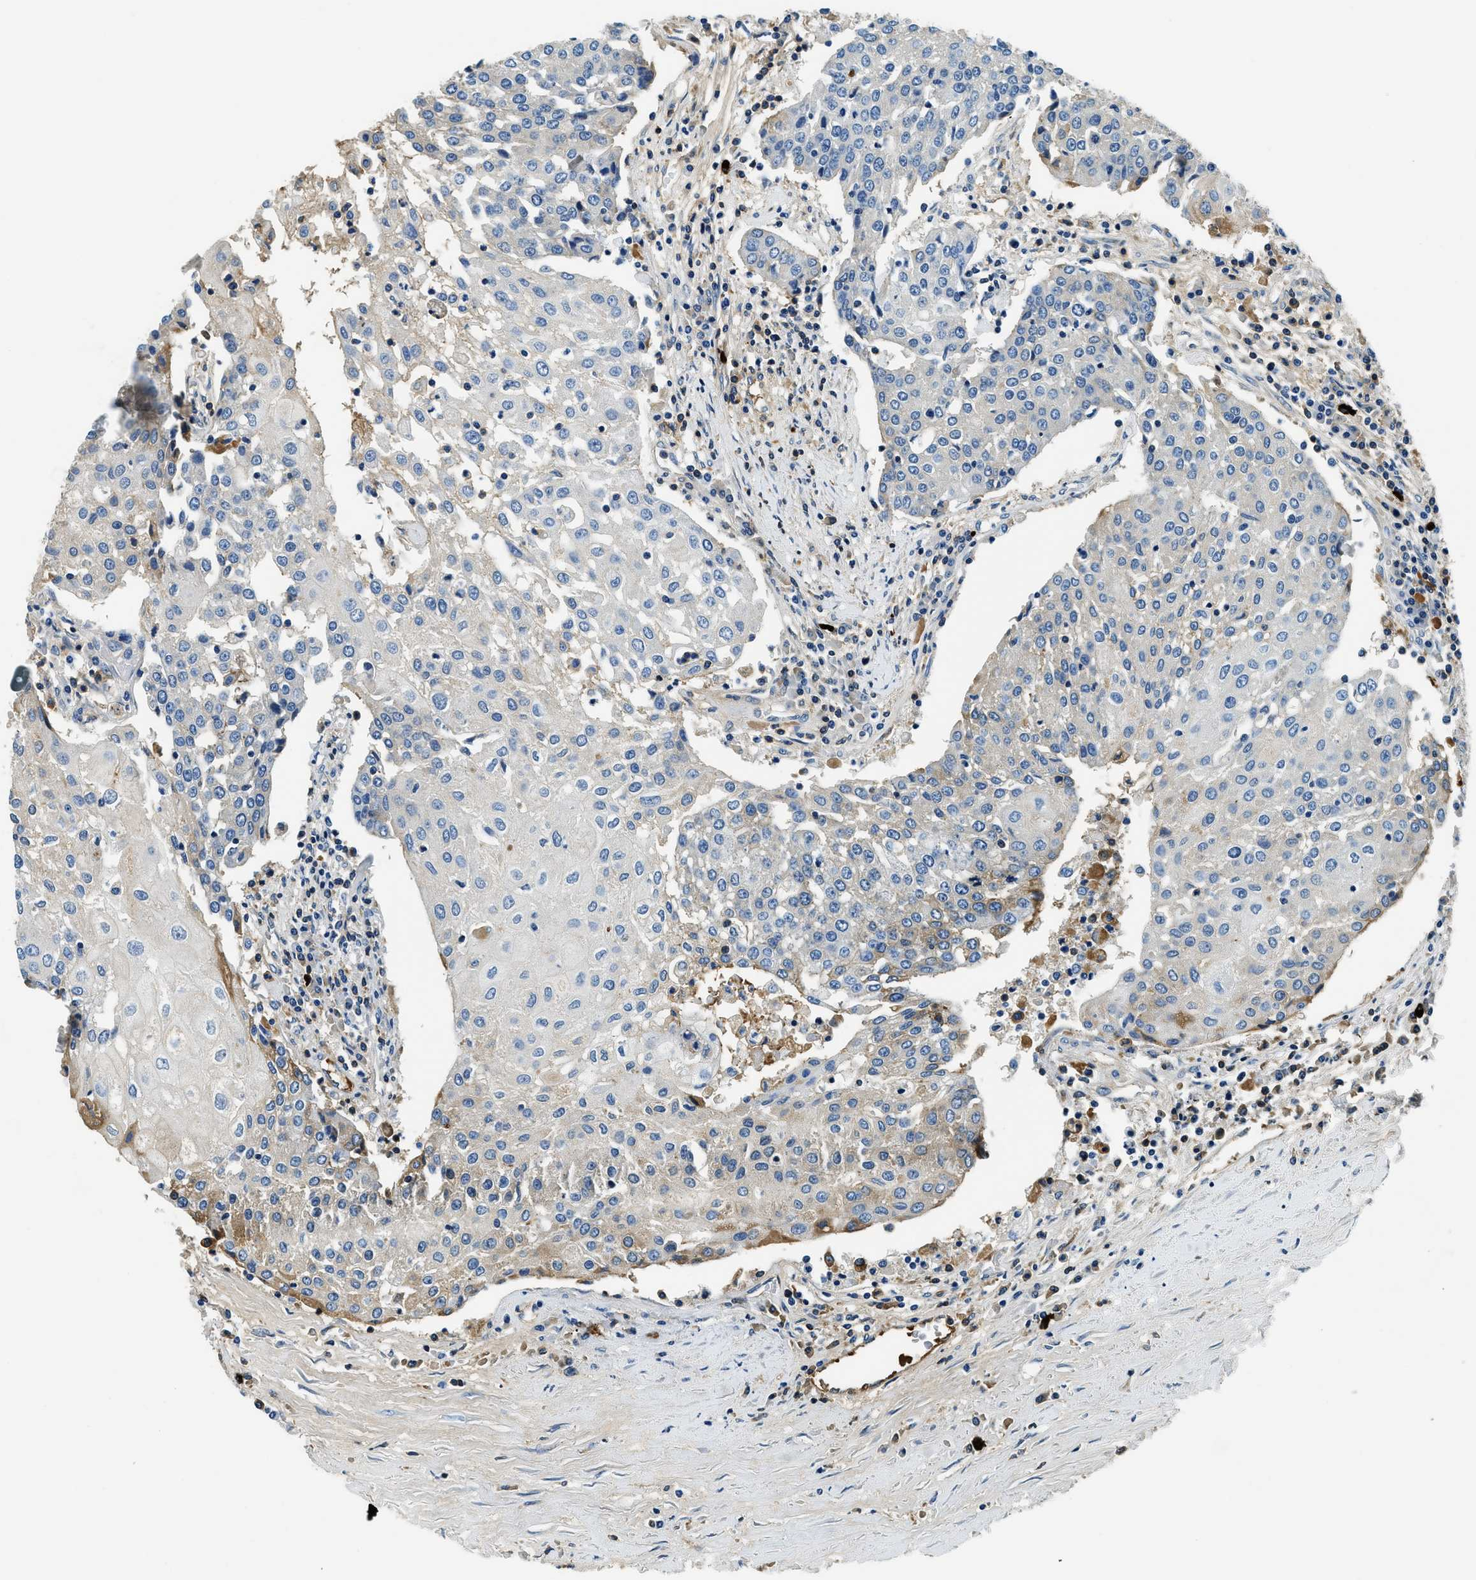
{"staining": {"intensity": "weak", "quantity": "<25%", "location": "cytoplasmic/membranous"}, "tissue": "urothelial cancer", "cell_type": "Tumor cells", "image_type": "cancer", "snomed": [{"axis": "morphology", "description": "Urothelial carcinoma, High grade"}, {"axis": "topography", "description": "Urinary bladder"}], "caption": "Urothelial cancer was stained to show a protein in brown. There is no significant expression in tumor cells.", "gene": "TMEM186", "patient": {"sex": "female", "age": 85}}